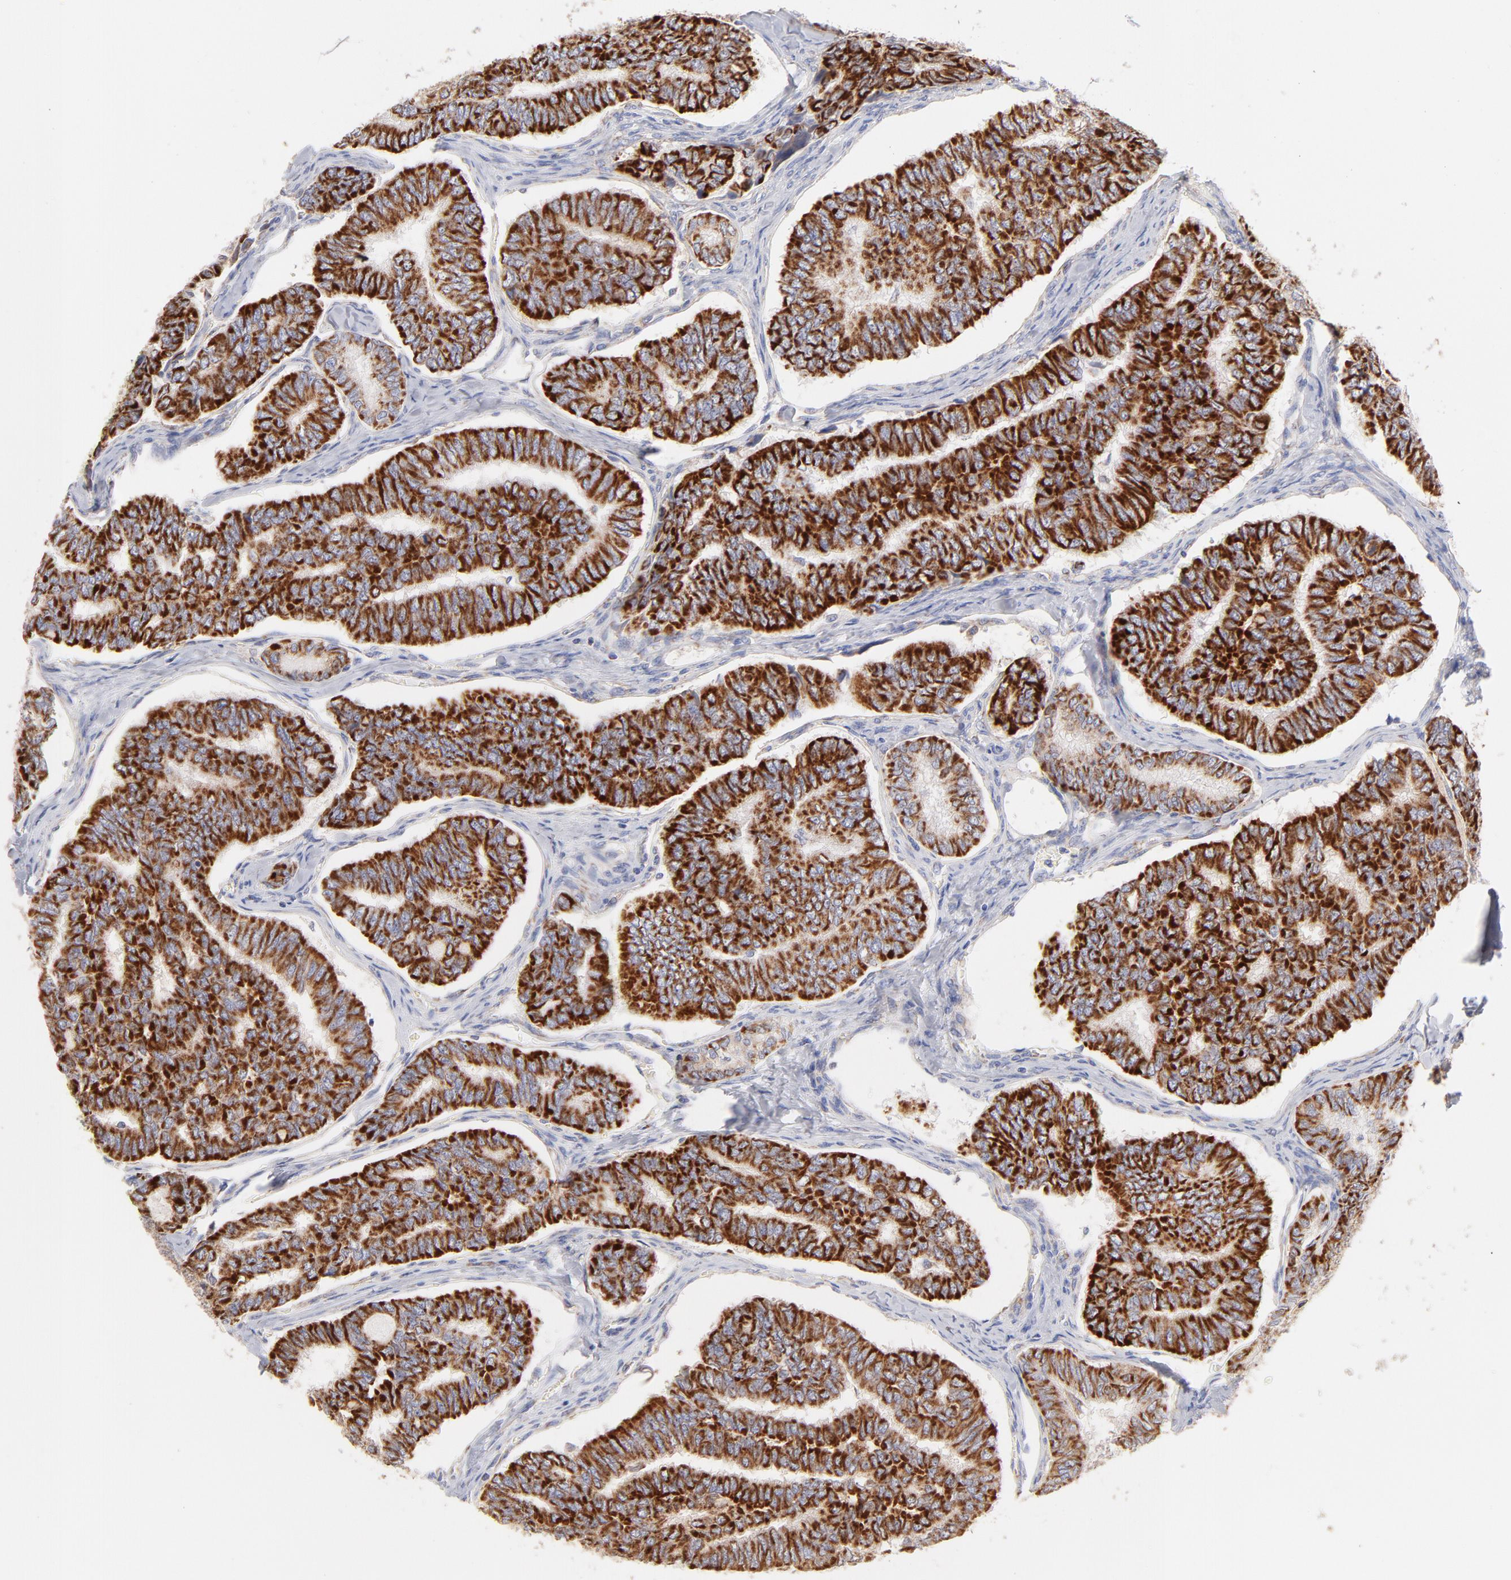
{"staining": {"intensity": "strong", "quantity": ">75%", "location": "cytoplasmic/membranous"}, "tissue": "thyroid cancer", "cell_type": "Tumor cells", "image_type": "cancer", "snomed": [{"axis": "morphology", "description": "Papillary adenocarcinoma, NOS"}, {"axis": "topography", "description": "Thyroid gland"}], "caption": "Protein staining reveals strong cytoplasmic/membranous positivity in about >75% of tumor cells in papillary adenocarcinoma (thyroid).", "gene": "TIMM8A", "patient": {"sex": "female", "age": 35}}